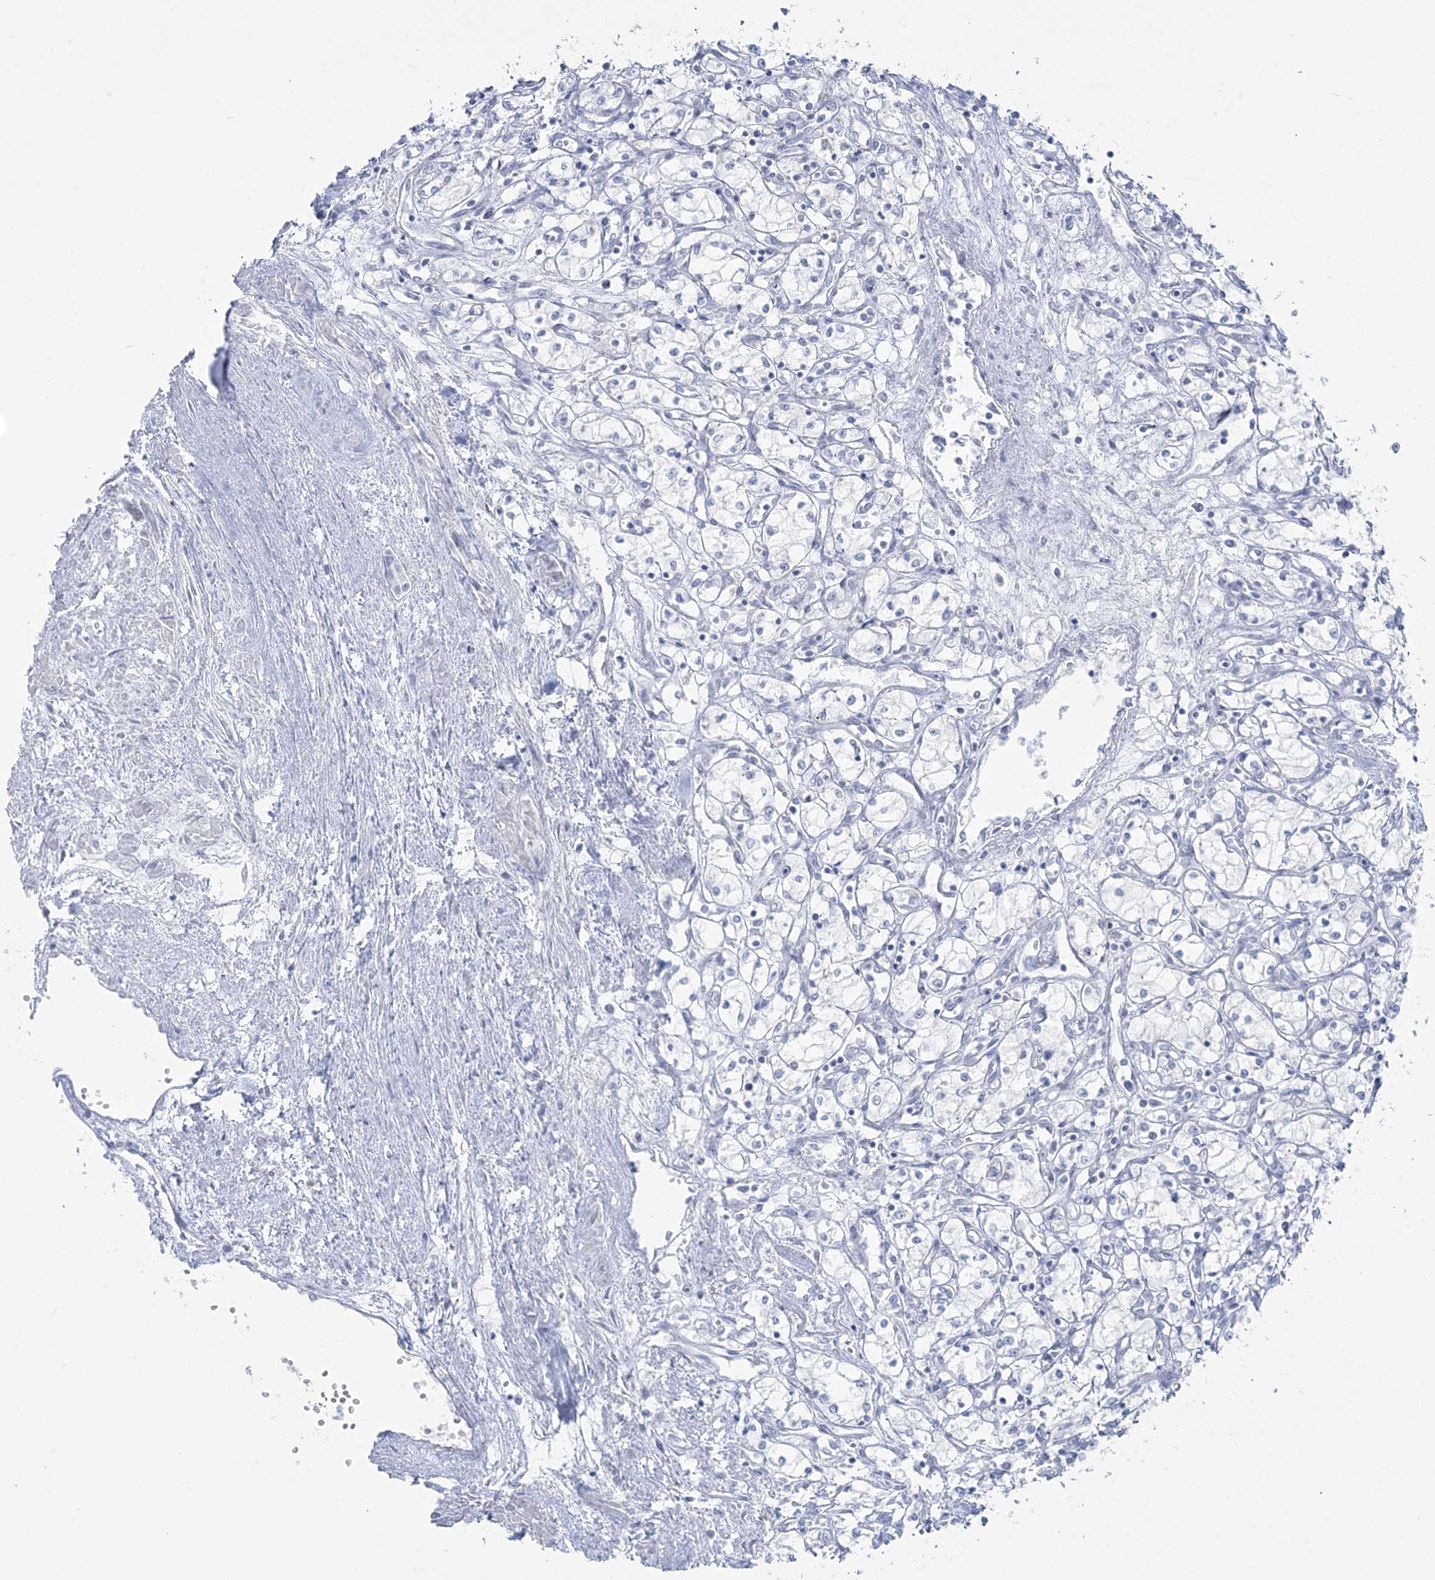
{"staining": {"intensity": "negative", "quantity": "none", "location": "none"}, "tissue": "renal cancer", "cell_type": "Tumor cells", "image_type": "cancer", "snomed": [{"axis": "morphology", "description": "Adenocarcinoma, NOS"}, {"axis": "topography", "description": "Kidney"}], "caption": "Protein analysis of renal cancer (adenocarcinoma) displays no significant staining in tumor cells.", "gene": "ZNF843", "patient": {"sex": "male", "age": 59}}